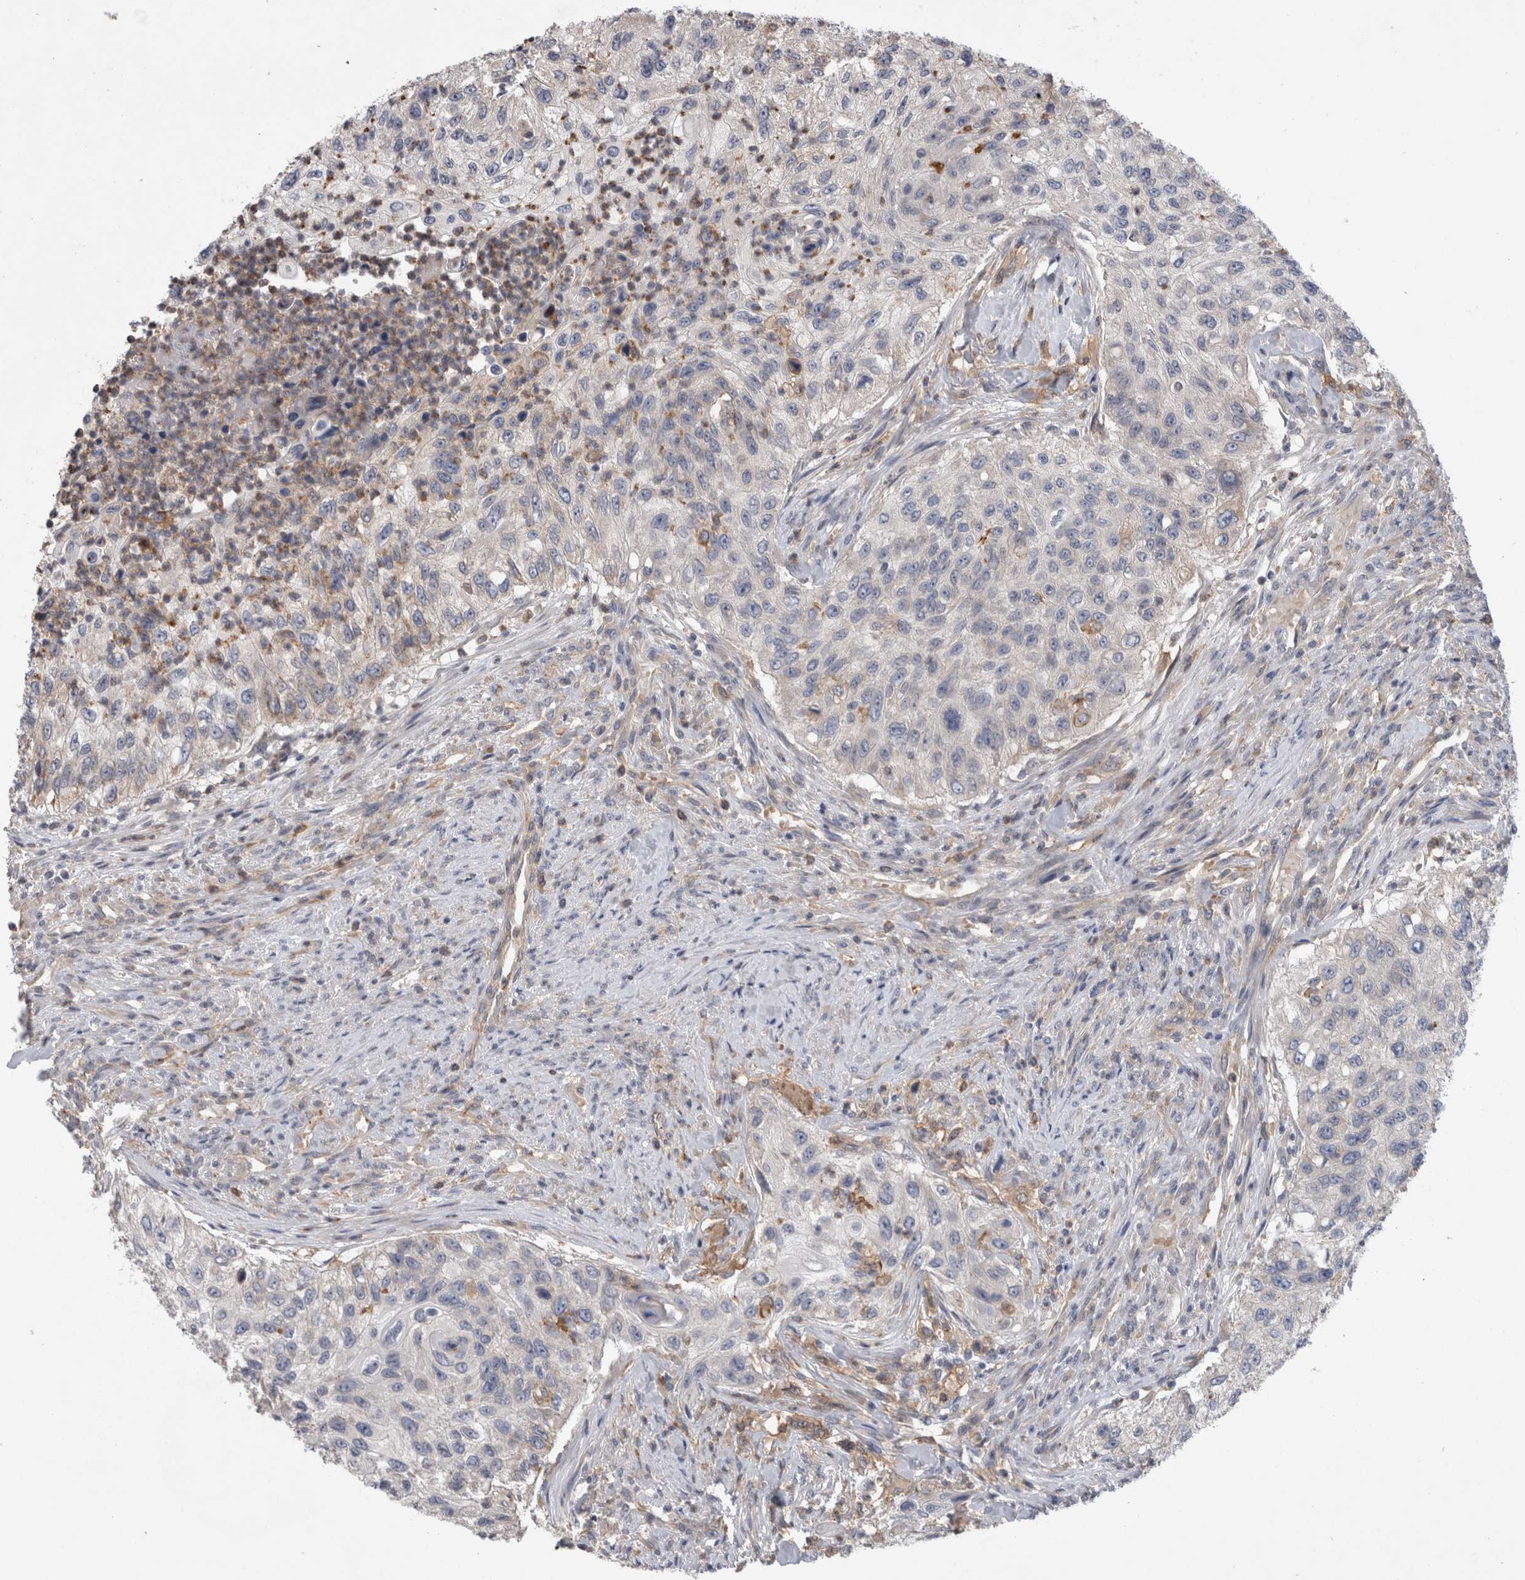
{"staining": {"intensity": "negative", "quantity": "none", "location": "none"}, "tissue": "urothelial cancer", "cell_type": "Tumor cells", "image_type": "cancer", "snomed": [{"axis": "morphology", "description": "Urothelial carcinoma, High grade"}, {"axis": "topography", "description": "Urinary bladder"}], "caption": "The immunohistochemistry (IHC) histopathology image has no significant staining in tumor cells of urothelial carcinoma (high-grade) tissue.", "gene": "ANKFY1", "patient": {"sex": "female", "age": 60}}